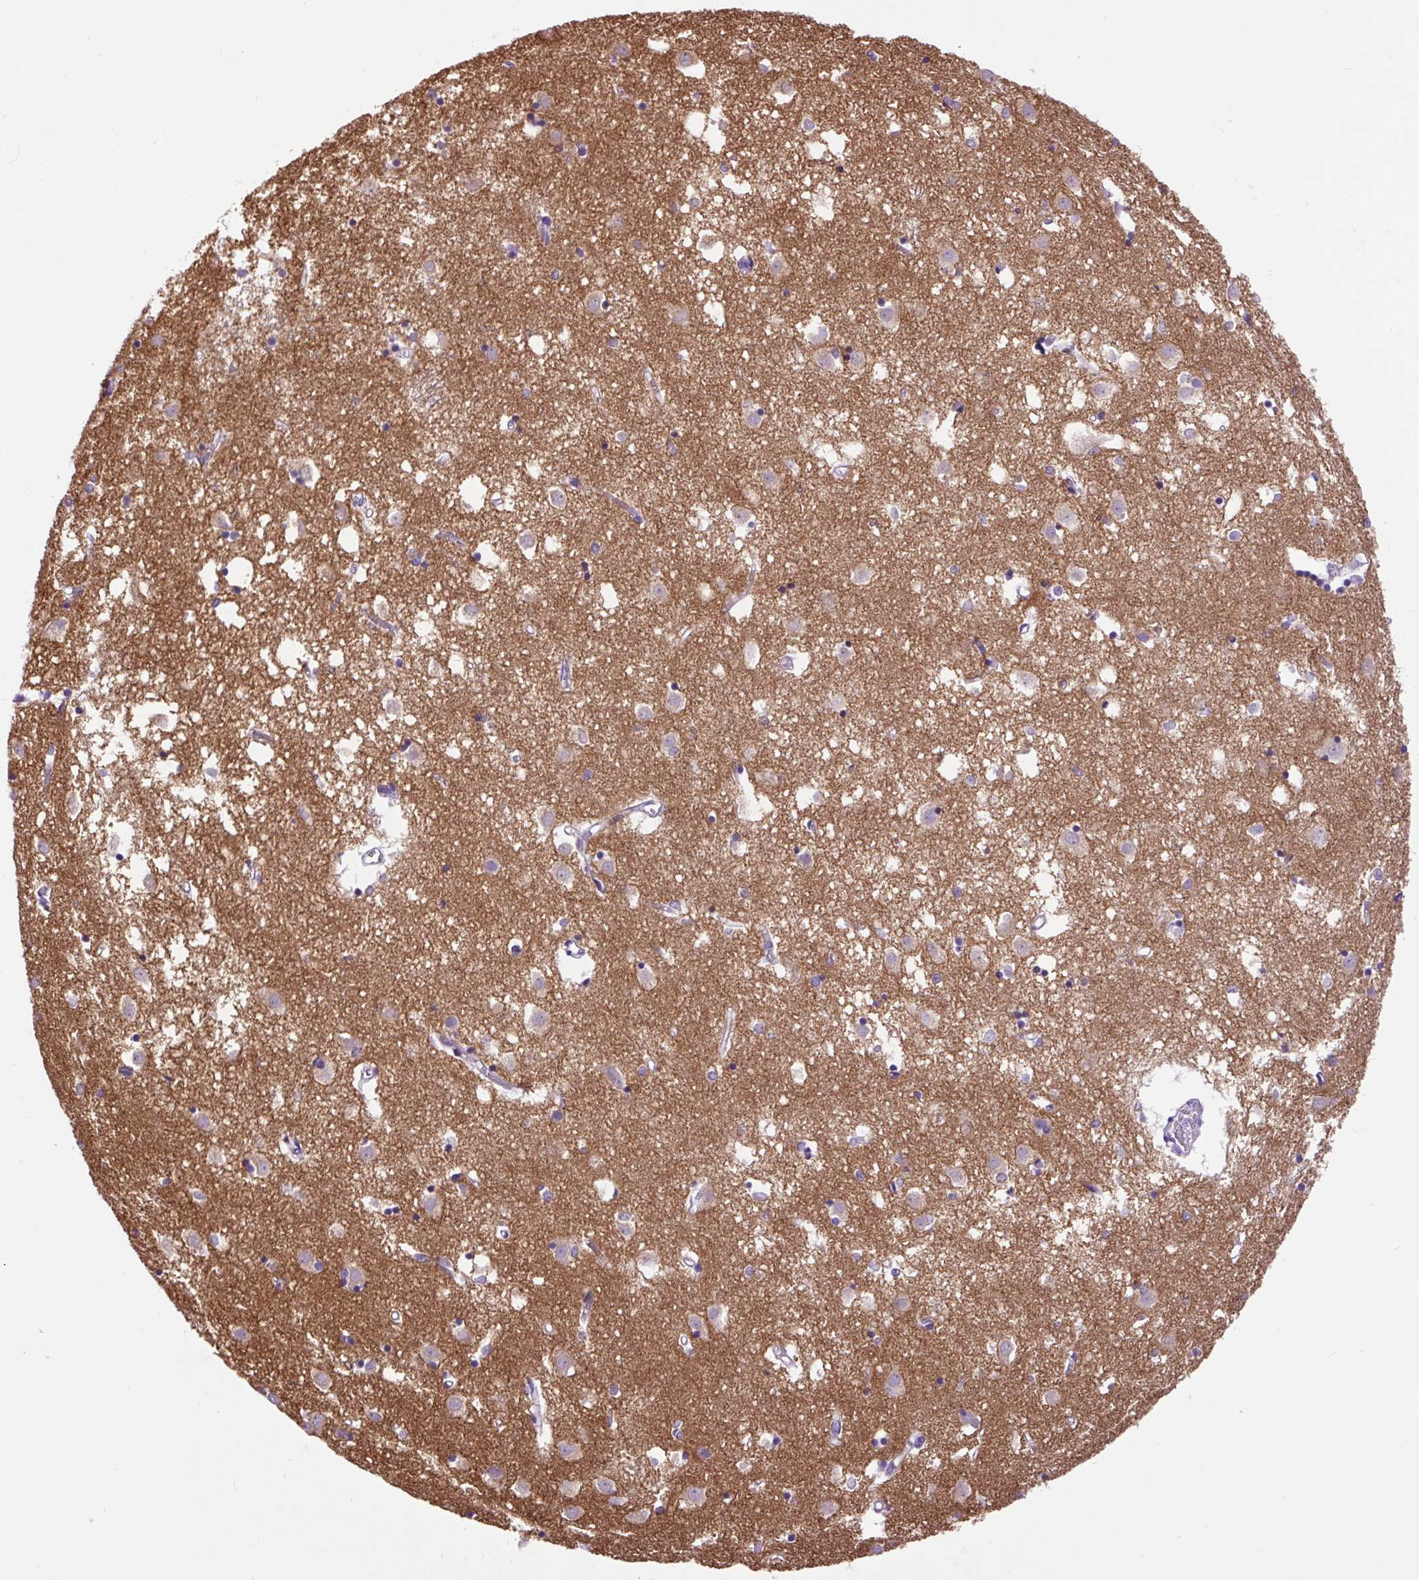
{"staining": {"intensity": "negative", "quantity": "none", "location": "none"}, "tissue": "caudate", "cell_type": "Glial cells", "image_type": "normal", "snomed": [{"axis": "morphology", "description": "Normal tissue, NOS"}, {"axis": "topography", "description": "Lateral ventricle wall"}], "caption": "Immunohistochemistry (IHC) of unremarkable caudate exhibits no expression in glial cells.", "gene": "DPP6", "patient": {"sex": "male", "age": 70}}